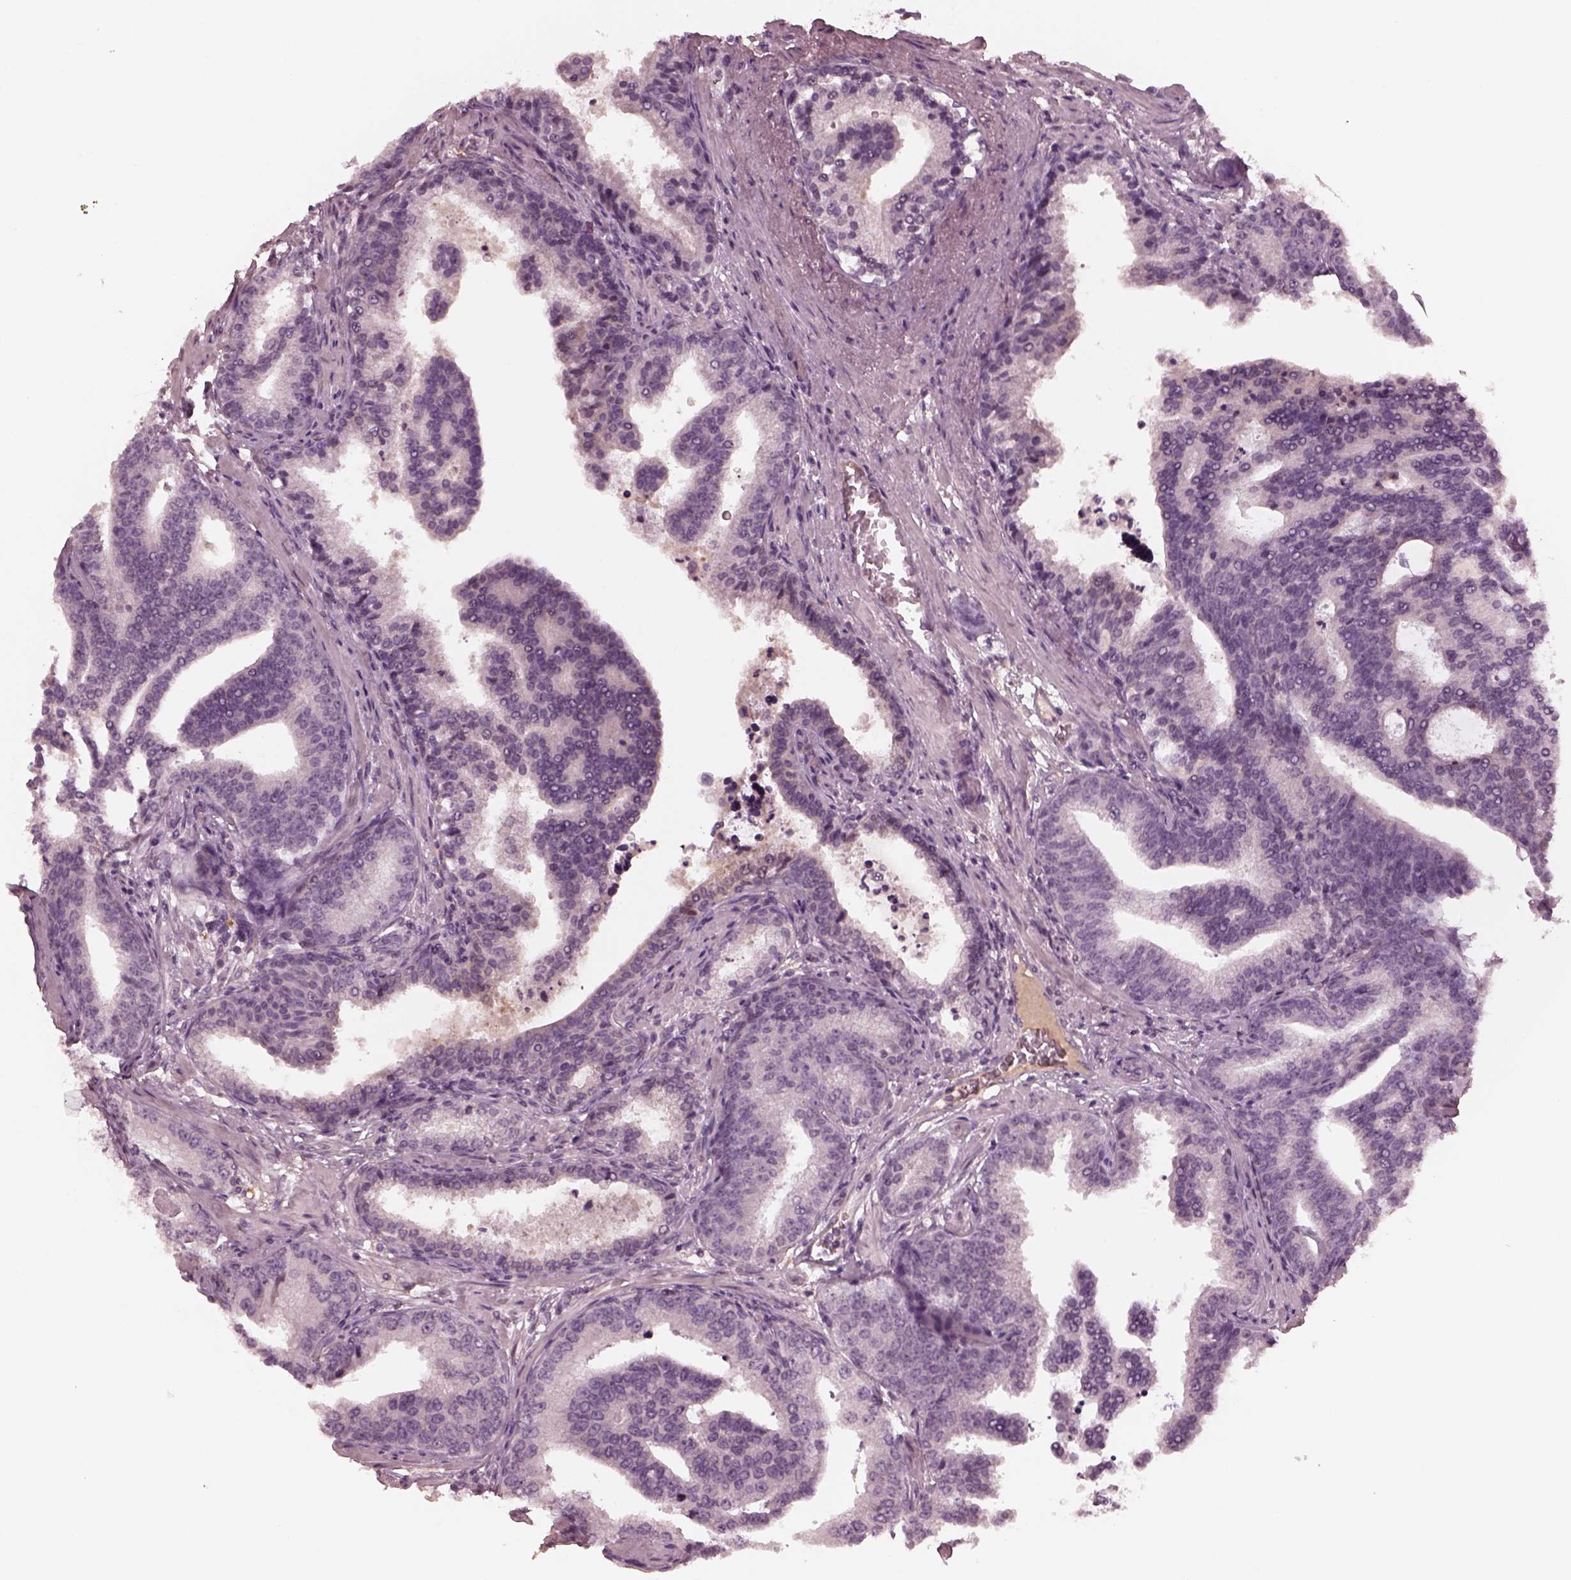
{"staining": {"intensity": "negative", "quantity": "none", "location": "none"}, "tissue": "prostate cancer", "cell_type": "Tumor cells", "image_type": "cancer", "snomed": [{"axis": "morphology", "description": "Adenocarcinoma, NOS"}, {"axis": "topography", "description": "Prostate"}], "caption": "Immunohistochemical staining of human prostate cancer shows no significant staining in tumor cells.", "gene": "PORCN", "patient": {"sex": "male", "age": 64}}